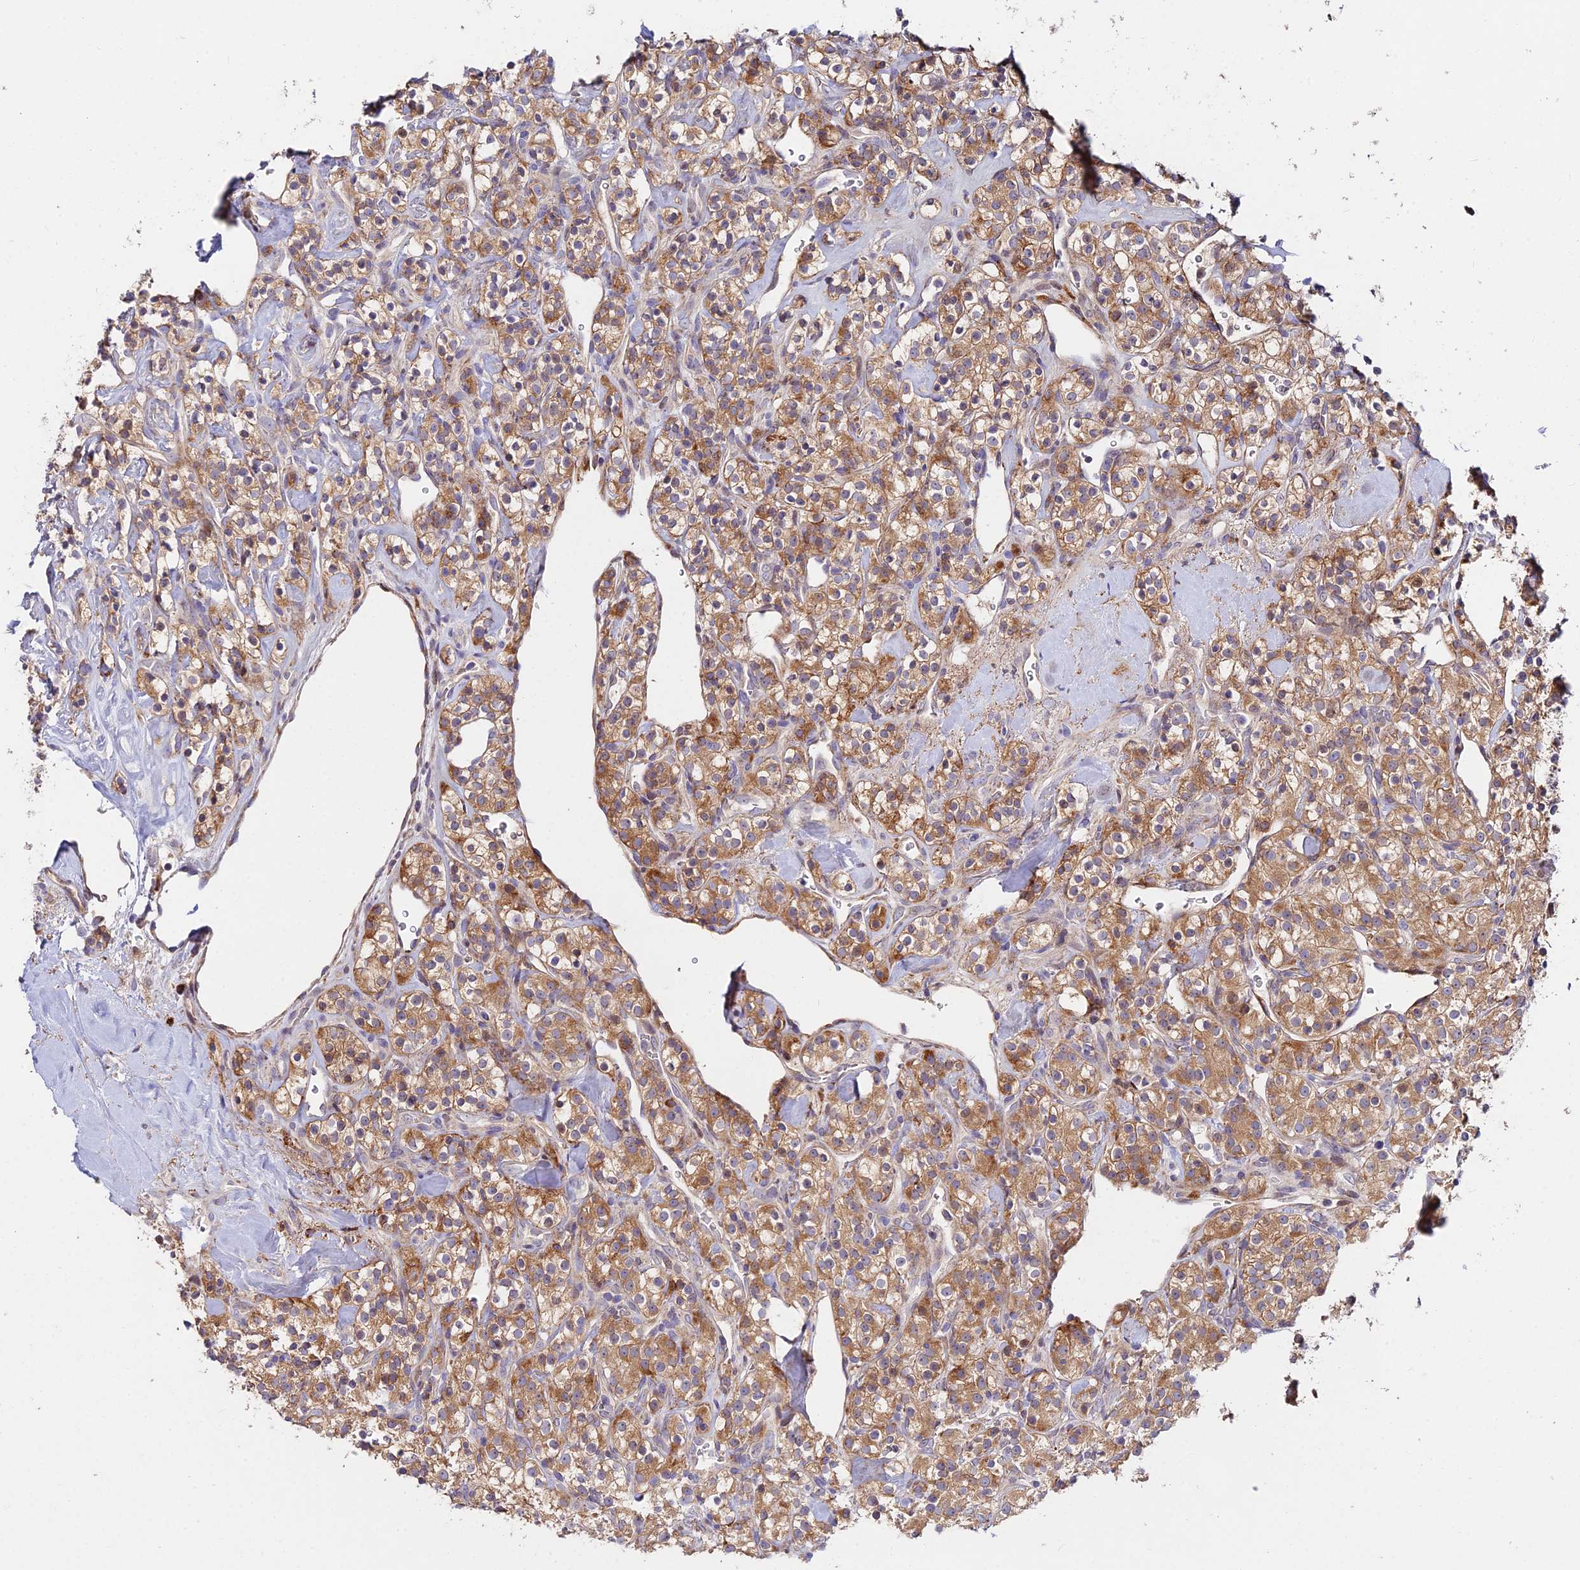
{"staining": {"intensity": "moderate", "quantity": ">75%", "location": "cytoplasmic/membranous"}, "tissue": "renal cancer", "cell_type": "Tumor cells", "image_type": "cancer", "snomed": [{"axis": "morphology", "description": "Adenocarcinoma, NOS"}, {"axis": "topography", "description": "Kidney"}], "caption": "High-power microscopy captured an IHC histopathology image of renal cancer (adenocarcinoma), revealing moderate cytoplasmic/membranous positivity in about >75% of tumor cells. The staining was performed using DAB (3,3'-diaminobenzidine) to visualize the protein expression in brown, while the nuclei were stained in blue with hematoxylin (Magnification: 20x).", "gene": "FUOM", "patient": {"sex": "male", "age": 77}}